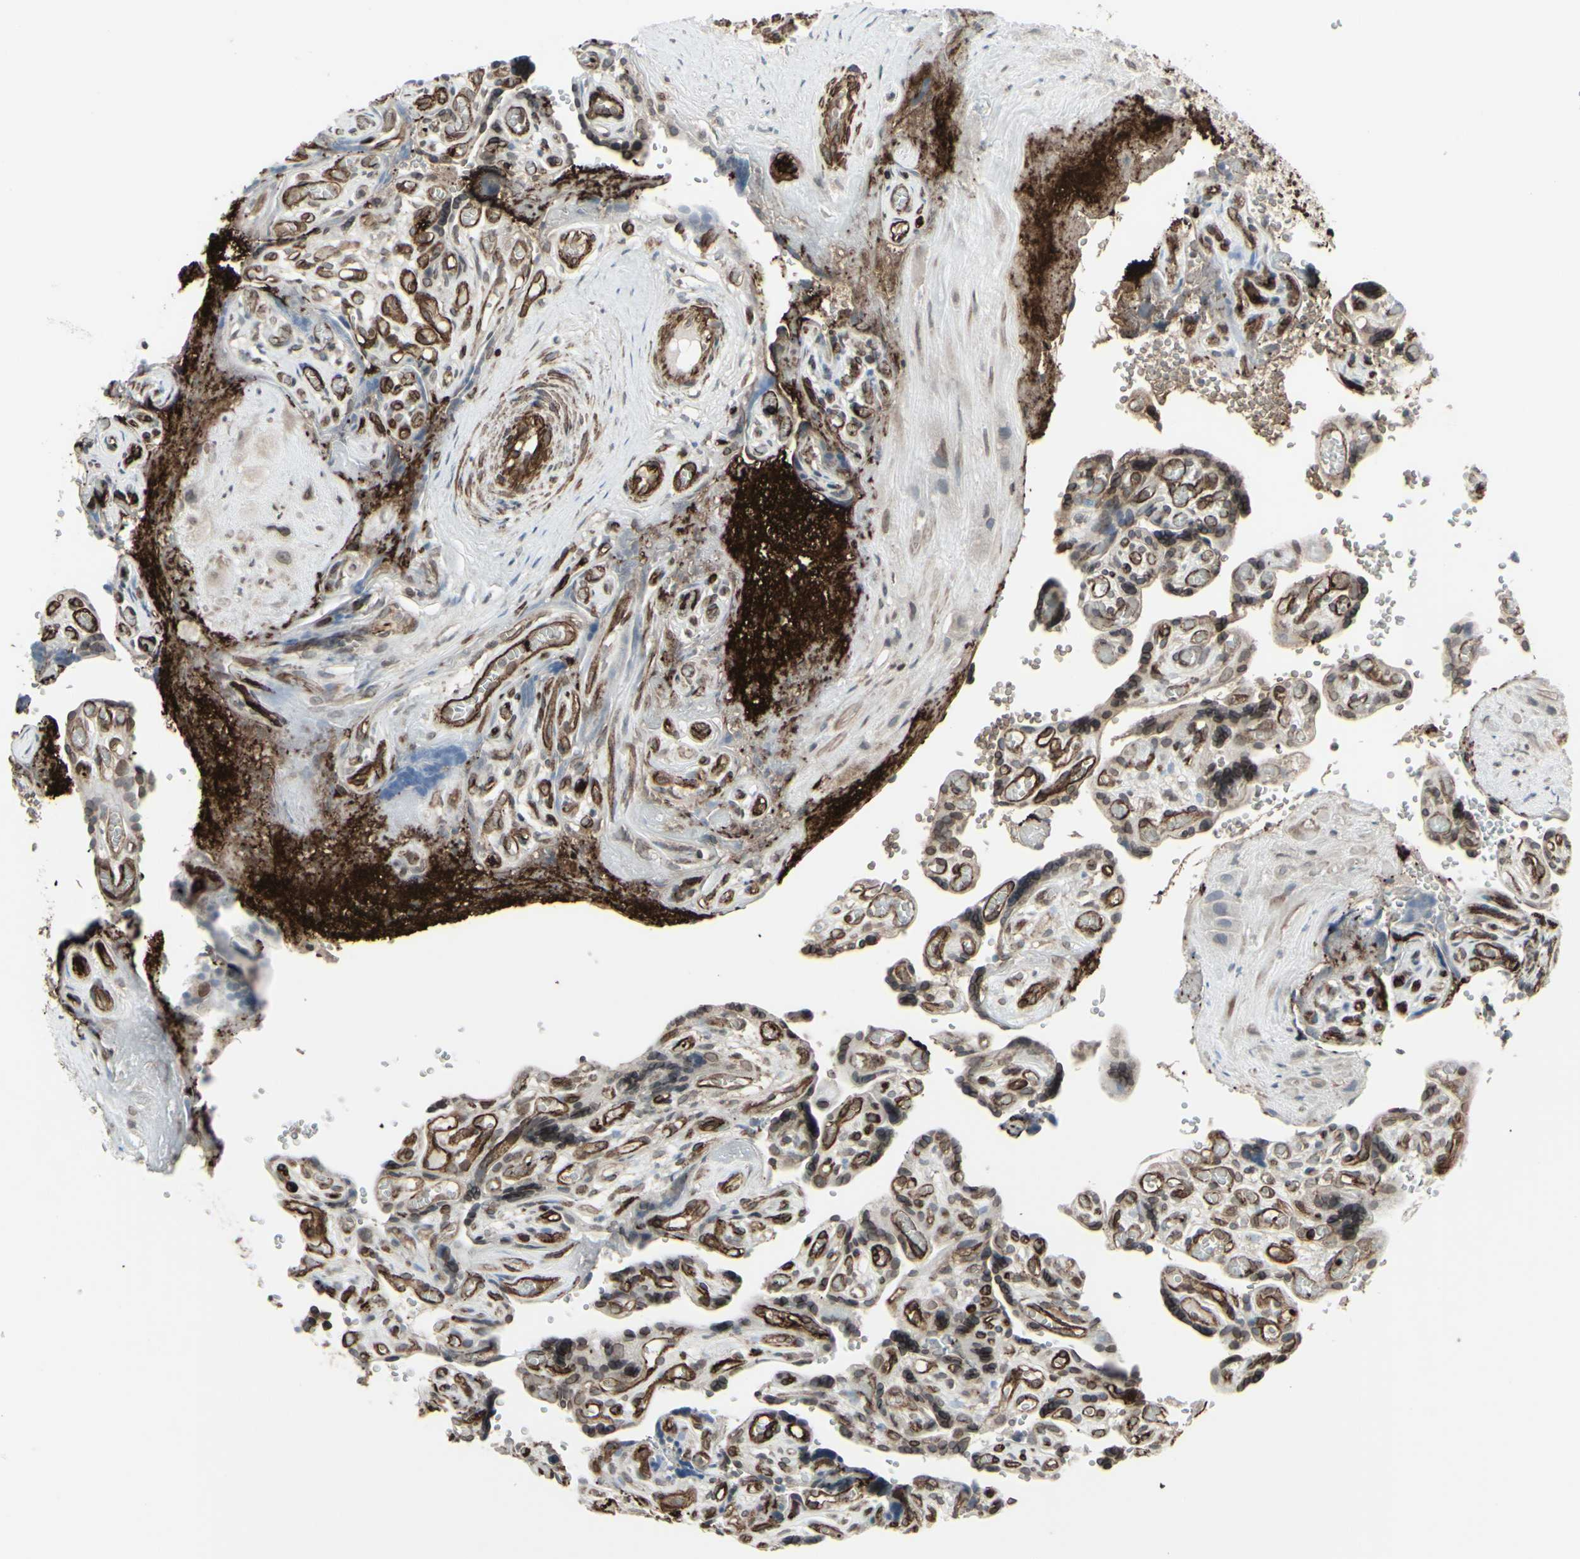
{"staining": {"intensity": "moderate", "quantity": ">75%", "location": "cytoplasmic/membranous,nuclear"}, "tissue": "placenta", "cell_type": "Trophoblastic cells", "image_type": "normal", "snomed": [{"axis": "morphology", "description": "Normal tissue, NOS"}, {"axis": "topography", "description": "Placenta"}], "caption": "Immunohistochemical staining of normal placenta reveals medium levels of moderate cytoplasmic/membranous,nuclear positivity in about >75% of trophoblastic cells. The staining was performed using DAB (3,3'-diaminobenzidine), with brown indicating positive protein expression. Nuclei are stained blue with hematoxylin.", "gene": "DTX3L", "patient": {"sex": "female", "age": 30}}